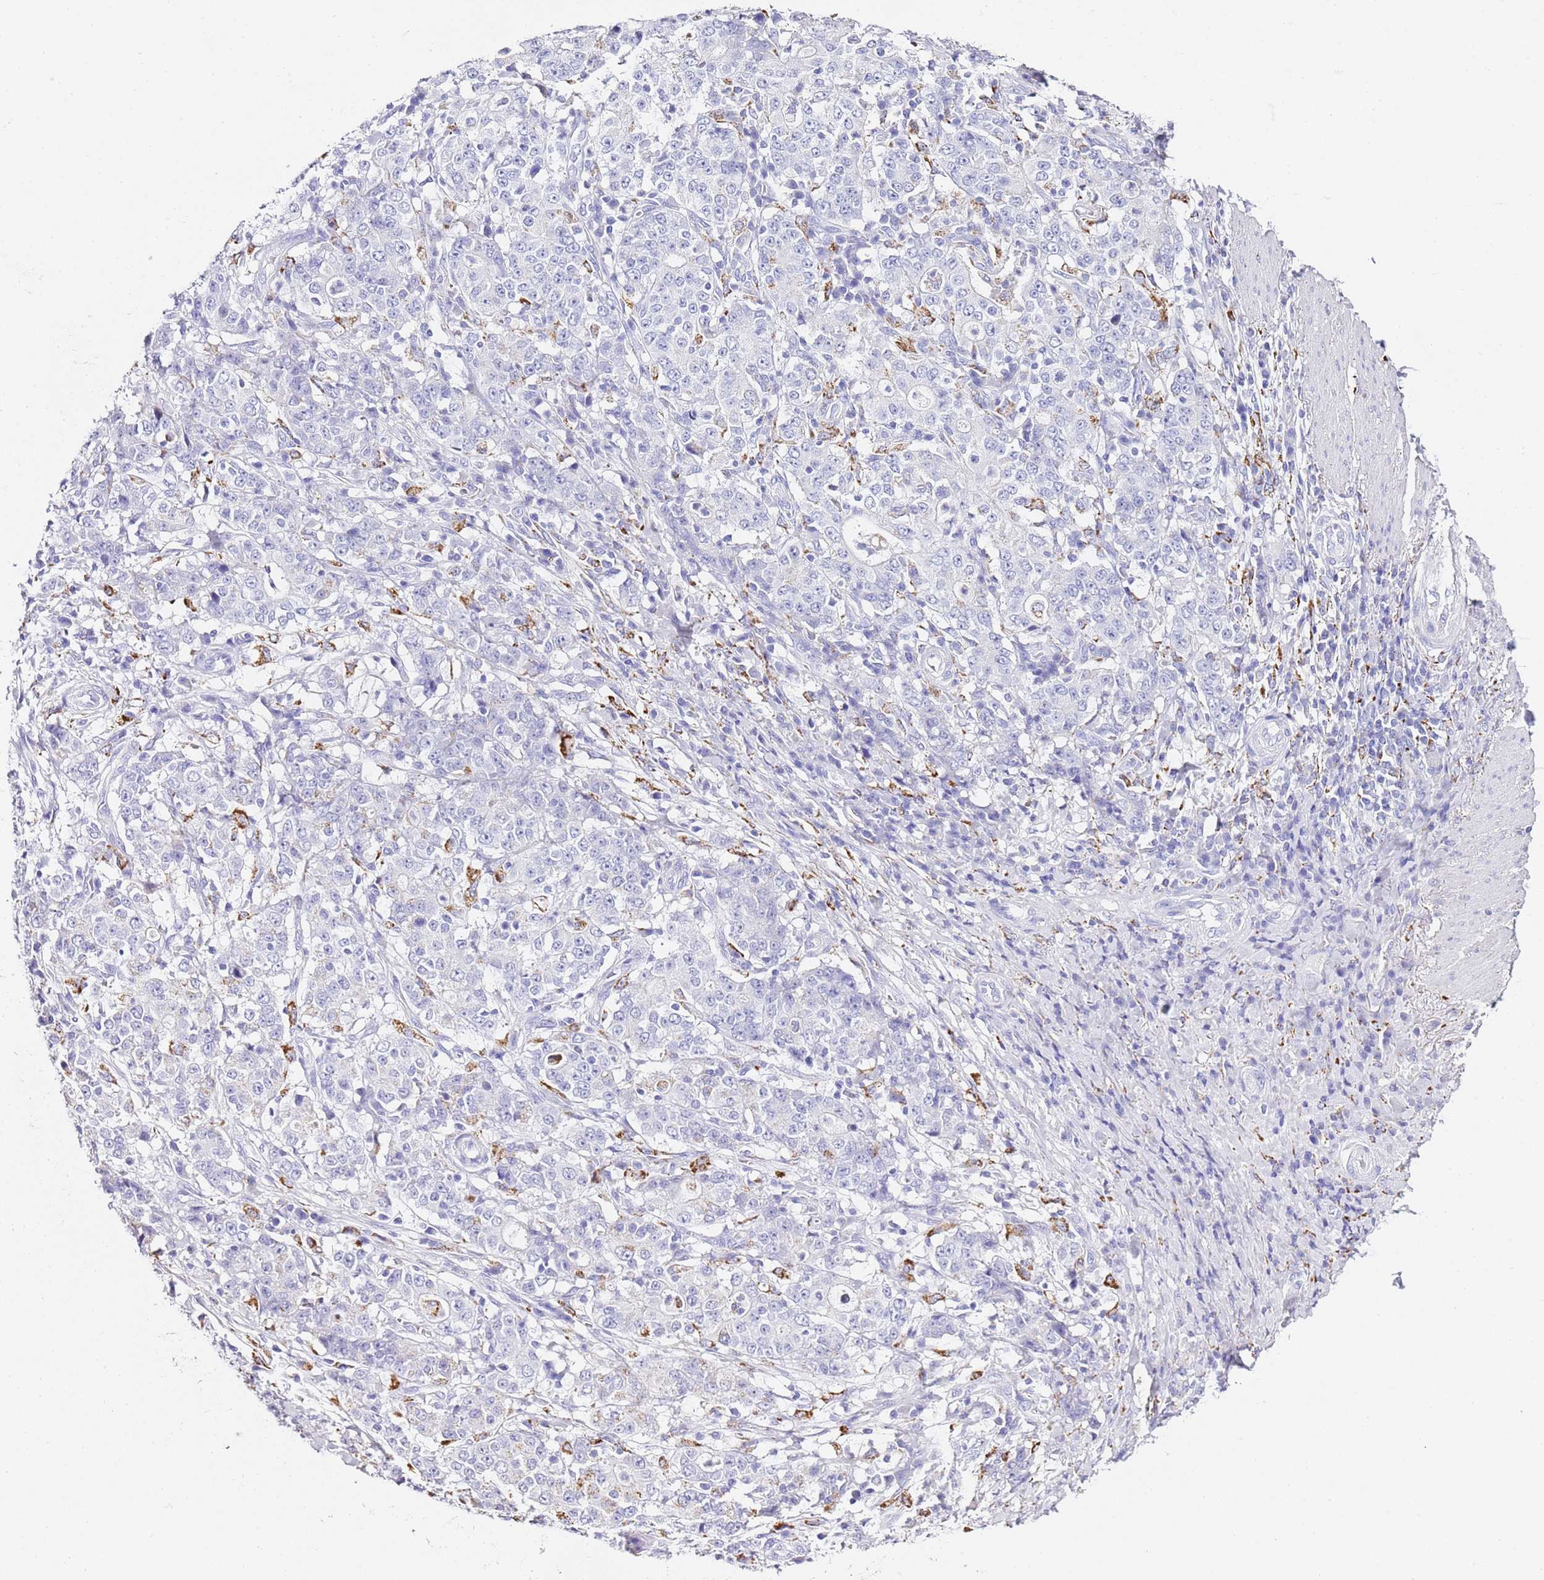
{"staining": {"intensity": "negative", "quantity": "none", "location": "none"}, "tissue": "stomach cancer", "cell_type": "Tumor cells", "image_type": "cancer", "snomed": [{"axis": "morphology", "description": "Normal tissue, NOS"}, {"axis": "morphology", "description": "Adenocarcinoma, NOS"}, {"axis": "topography", "description": "Stomach, upper"}, {"axis": "topography", "description": "Stomach"}], "caption": "Stomach adenocarcinoma stained for a protein using immunohistochemistry (IHC) demonstrates no staining tumor cells.", "gene": "PTBP2", "patient": {"sex": "male", "age": 59}}